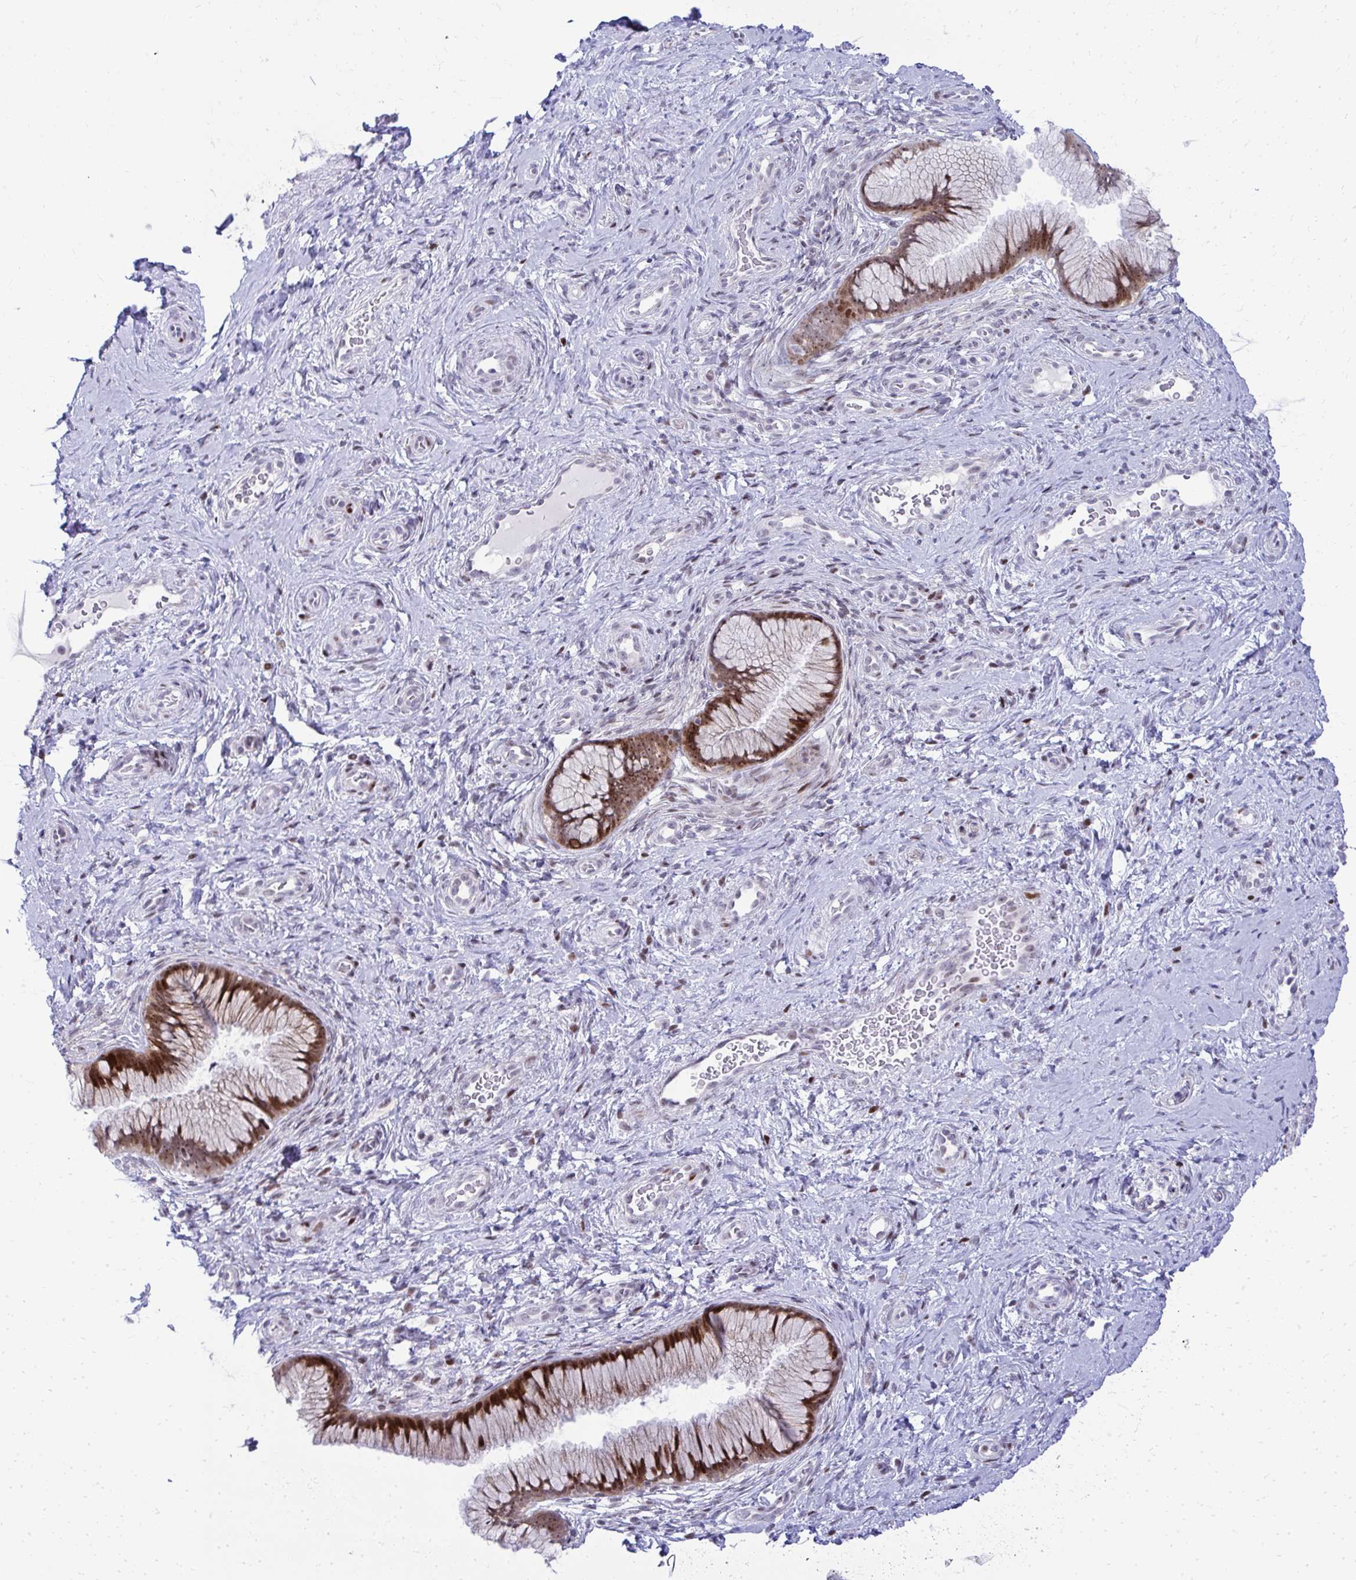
{"staining": {"intensity": "strong", "quantity": "25%-75%", "location": "nuclear"}, "tissue": "cervix", "cell_type": "Glandular cells", "image_type": "normal", "snomed": [{"axis": "morphology", "description": "Normal tissue, NOS"}, {"axis": "topography", "description": "Cervix"}], "caption": "A high-resolution photomicrograph shows immunohistochemistry staining of unremarkable cervix, which shows strong nuclear expression in approximately 25%-75% of glandular cells.", "gene": "GLDN", "patient": {"sex": "female", "age": 34}}